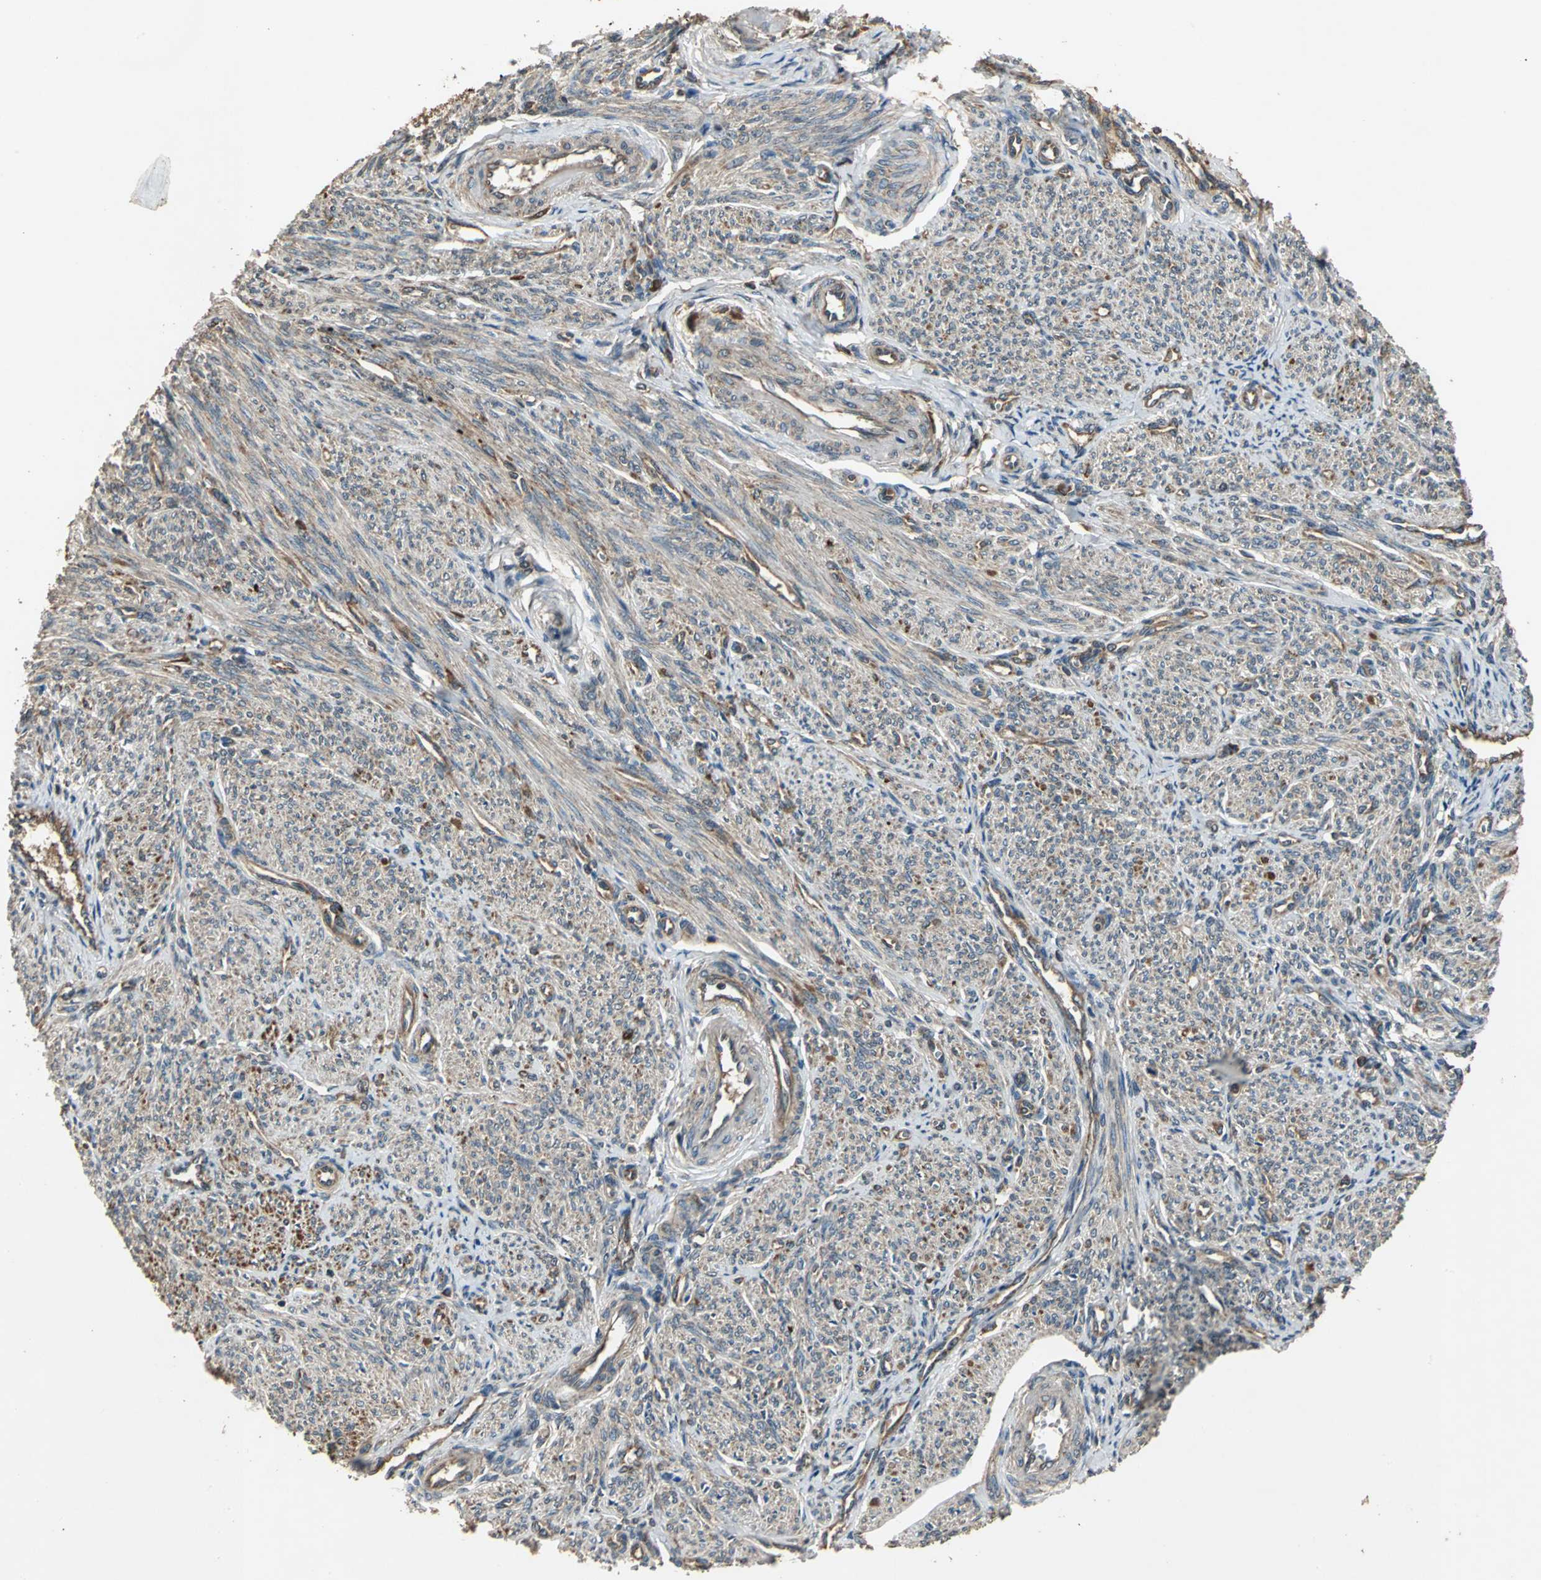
{"staining": {"intensity": "moderate", "quantity": ">75%", "location": "cytoplasmic/membranous"}, "tissue": "smooth muscle", "cell_type": "Smooth muscle cells", "image_type": "normal", "snomed": [{"axis": "morphology", "description": "Normal tissue, NOS"}, {"axis": "topography", "description": "Smooth muscle"}], "caption": "A photomicrograph showing moderate cytoplasmic/membranous positivity in approximately >75% of smooth muscle cells in benign smooth muscle, as visualized by brown immunohistochemical staining.", "gene": "ZNF608", "patient": {"sex": "female", "age": 65}}